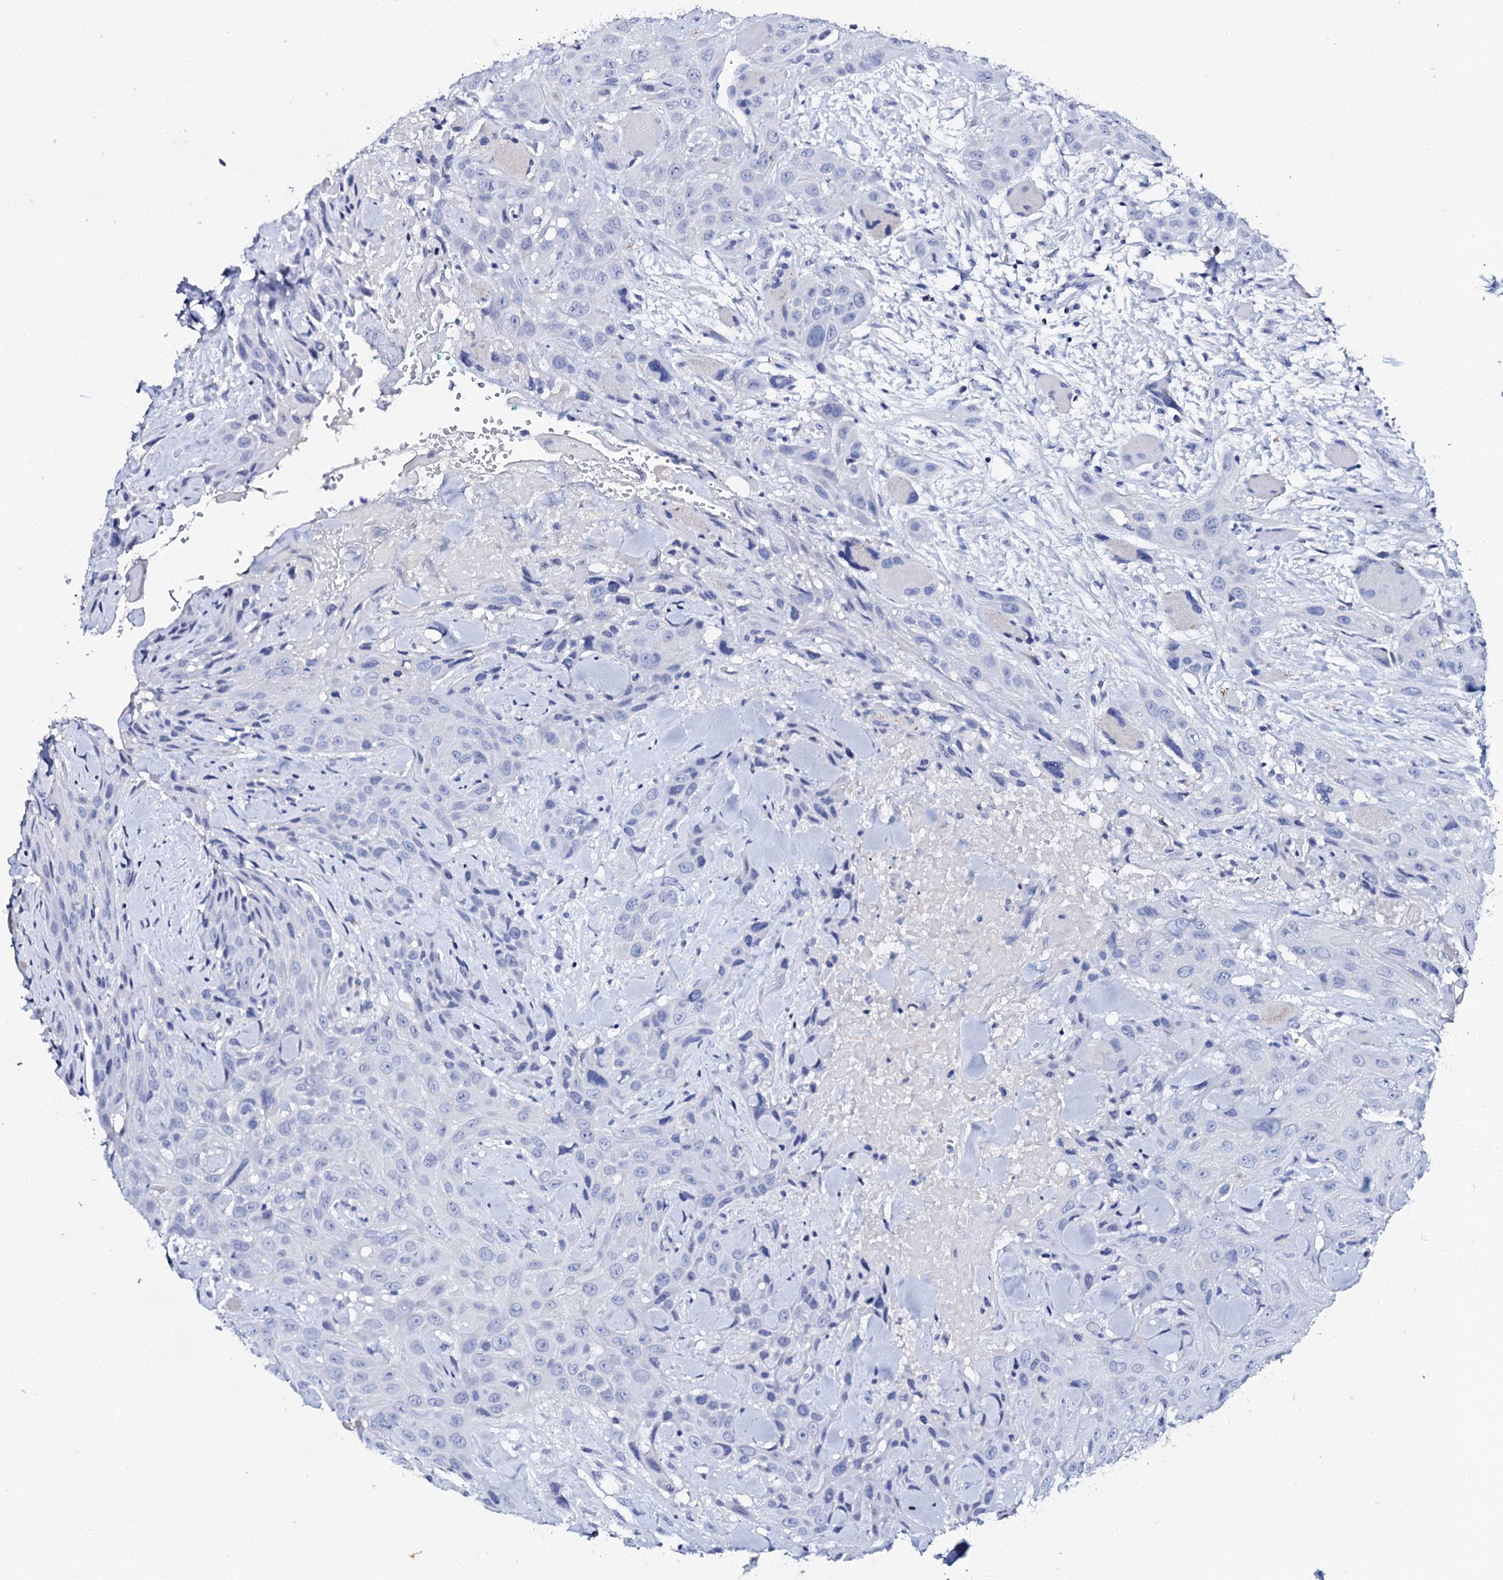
{"staining": {"intensity": "negative", "quantity": "none", "location": "none"}, "tissue": "head and neck cancer", "cell_type": "Tumor cells", "image_type": "cancer", "snomed": [{"axis": "morphology", "description": "Squamous cell carcinoma, NOS"}, {"axis": "topography", "description": "Head-Neck"}], "caption": "A histopathology image of human head and neck cancer is negative for staining in tumor cells.", "gene": "FBXL16", "patient": {"sex": "male", "age": 81}}